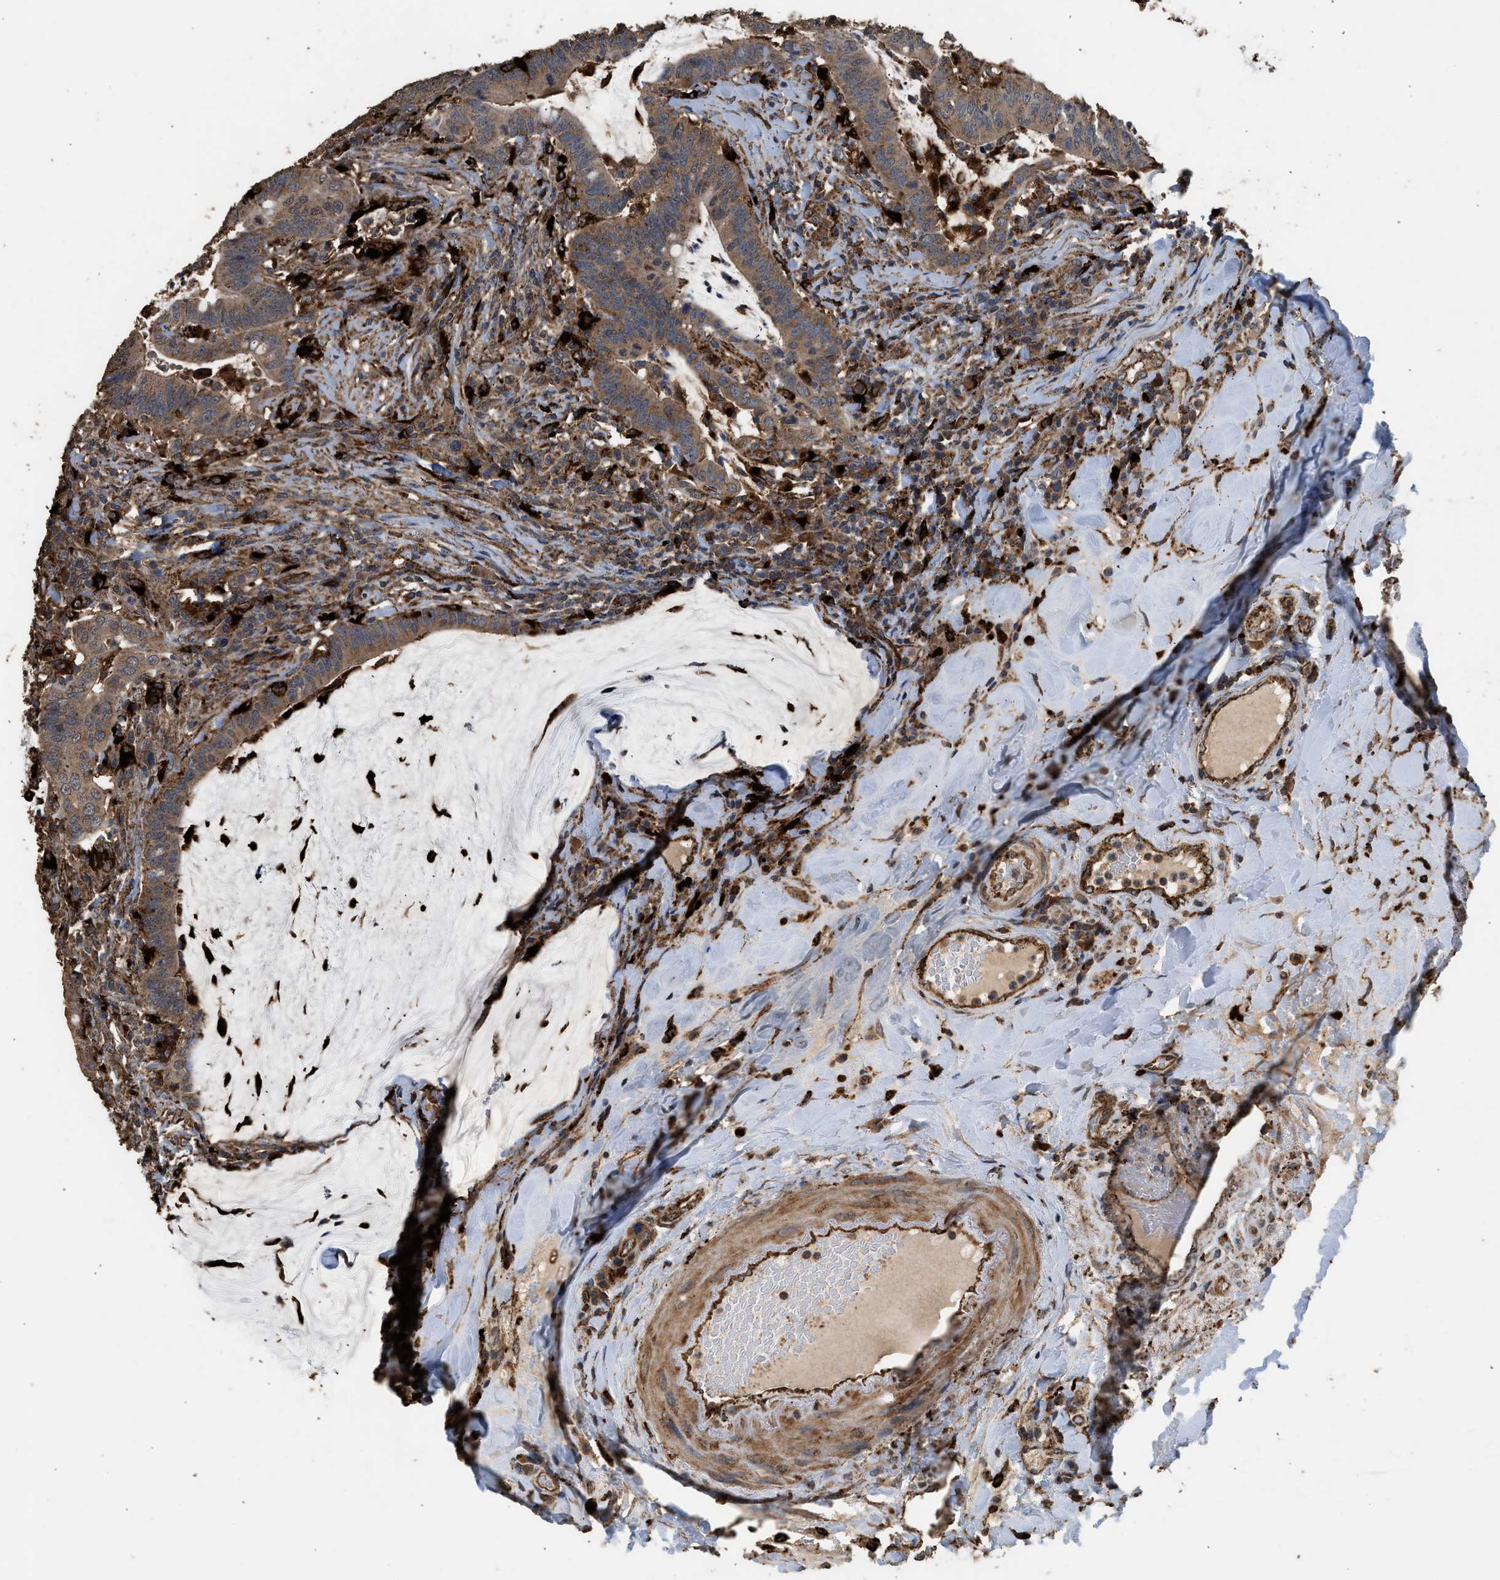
{"staining": {"intensity": "moderate", "quantity": ">75%", "location": "cytoplasmic/membranous"}, "tissue": "colorectal cancer", "cell_type": "Tumor cells", "image_type": "cancer", "snomed": [{"axis": "morphology", "description": "Normal tissue, NOS"}, {"axis": "morphology", "description": "Adenocarcinoma, NOS"}, {"axis": "topography", "description": "Colon"}], "caption": "Immunohistochemistry of colorectal adenocarcinoma demonstrates medium levels of moderate cytoplasmic/membranous expression in approximately >75% of tumor cells.", "gene": "CTSV", "patient": {"sex": "female", "age": 66}}